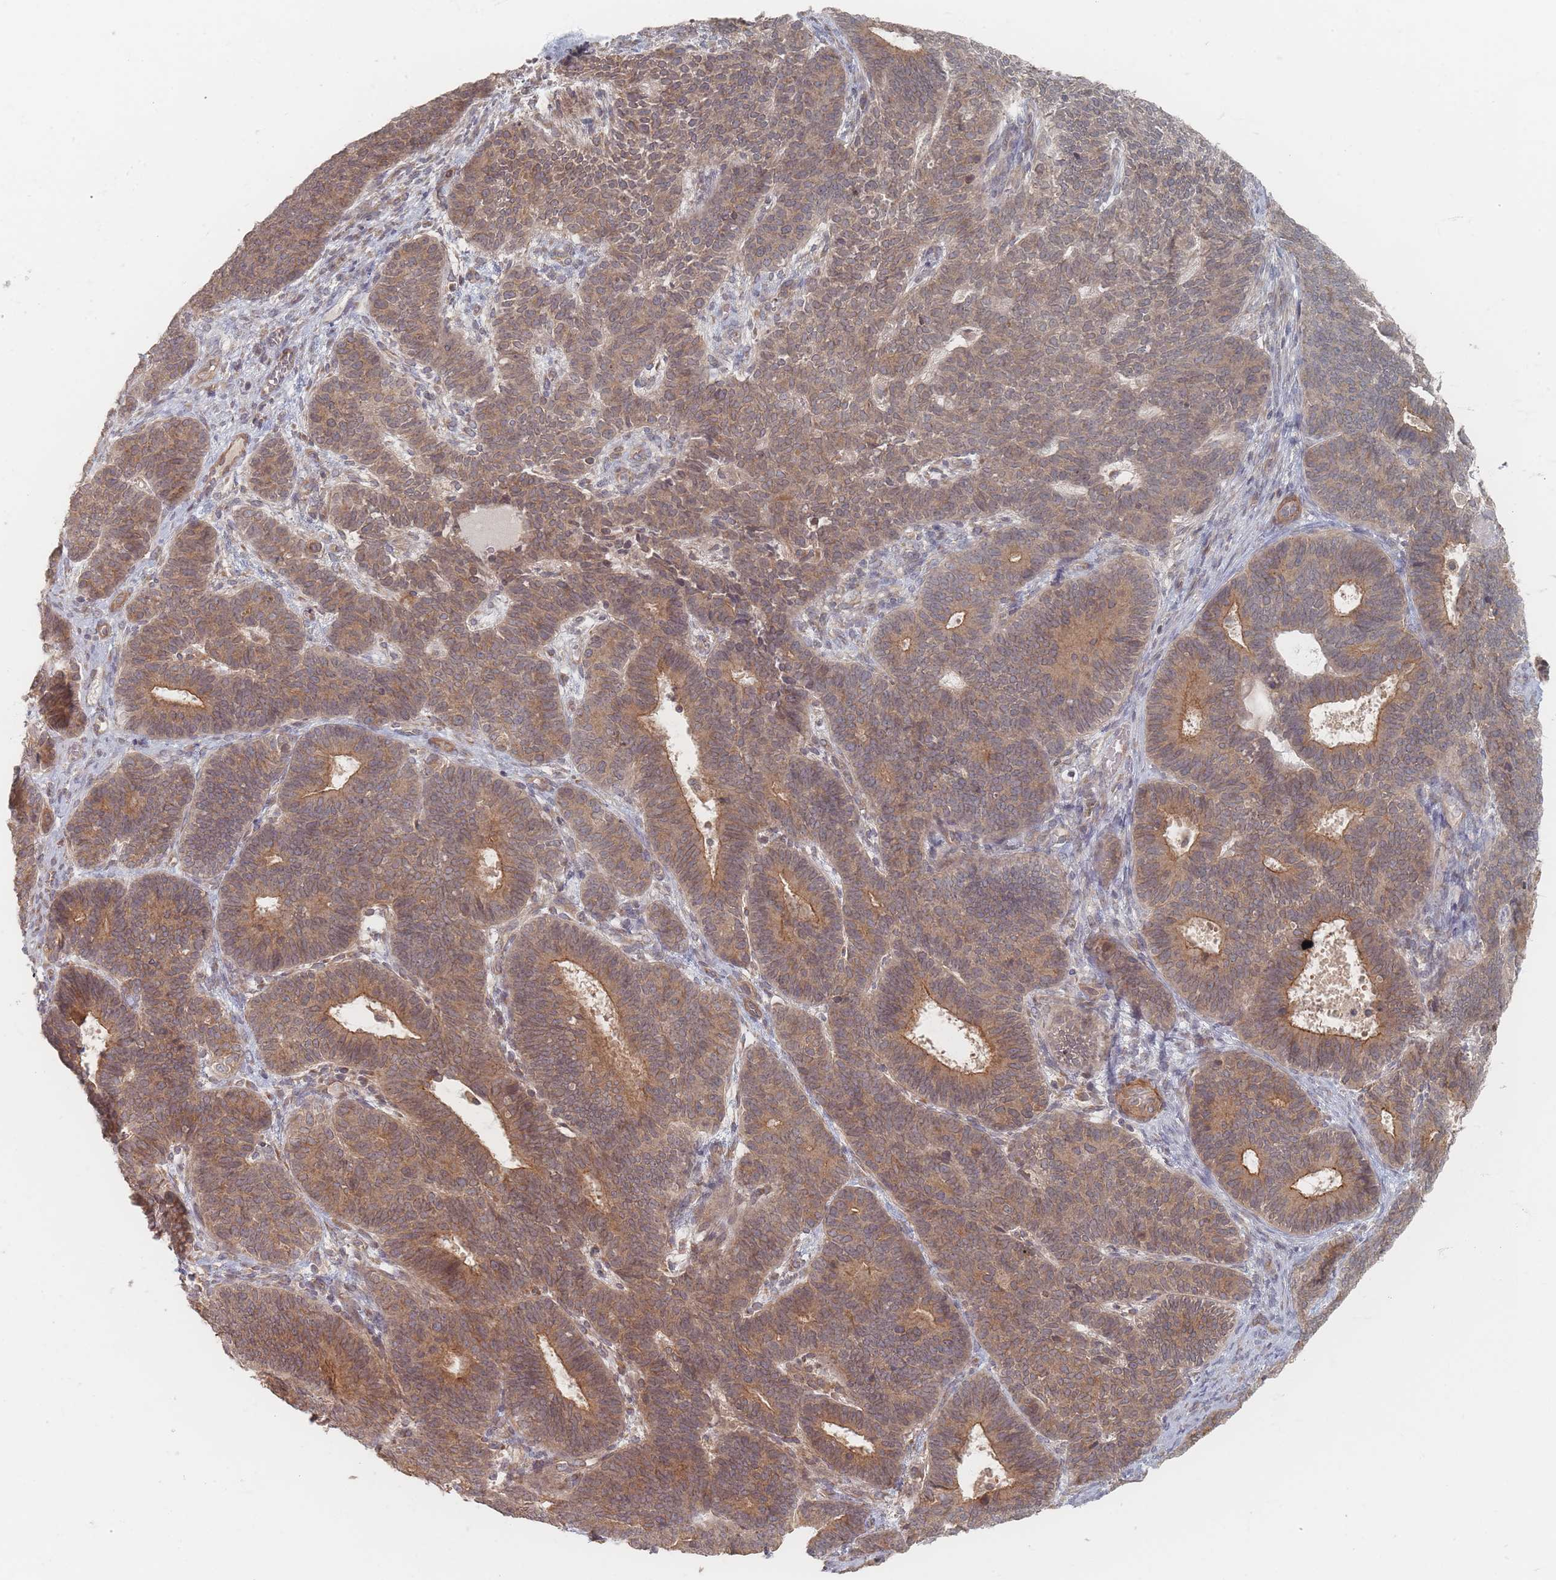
{"staining": {"intensity": "moderate", "quantity": ">75%", "location": "cytoplasmic/membranous"}, "tissue": "endometrial cancer", "cell_type": "Tumor cells", "image_type": "cancer", "snomed": [{"axis": "morphology", "description": "Adenocarcinoma, NOS"}, {"axis": "topography", "description": "Endometrium"}], "caption": "This image demonstrates immunohistochemistry staining of human endometrial adenocarcinoma, with medium moderate cytoplasmic/membranous positivity in approximately >75% of tumor cells.", "gene": "GLE1", "patient": {"sex": "female", "age": 70}}